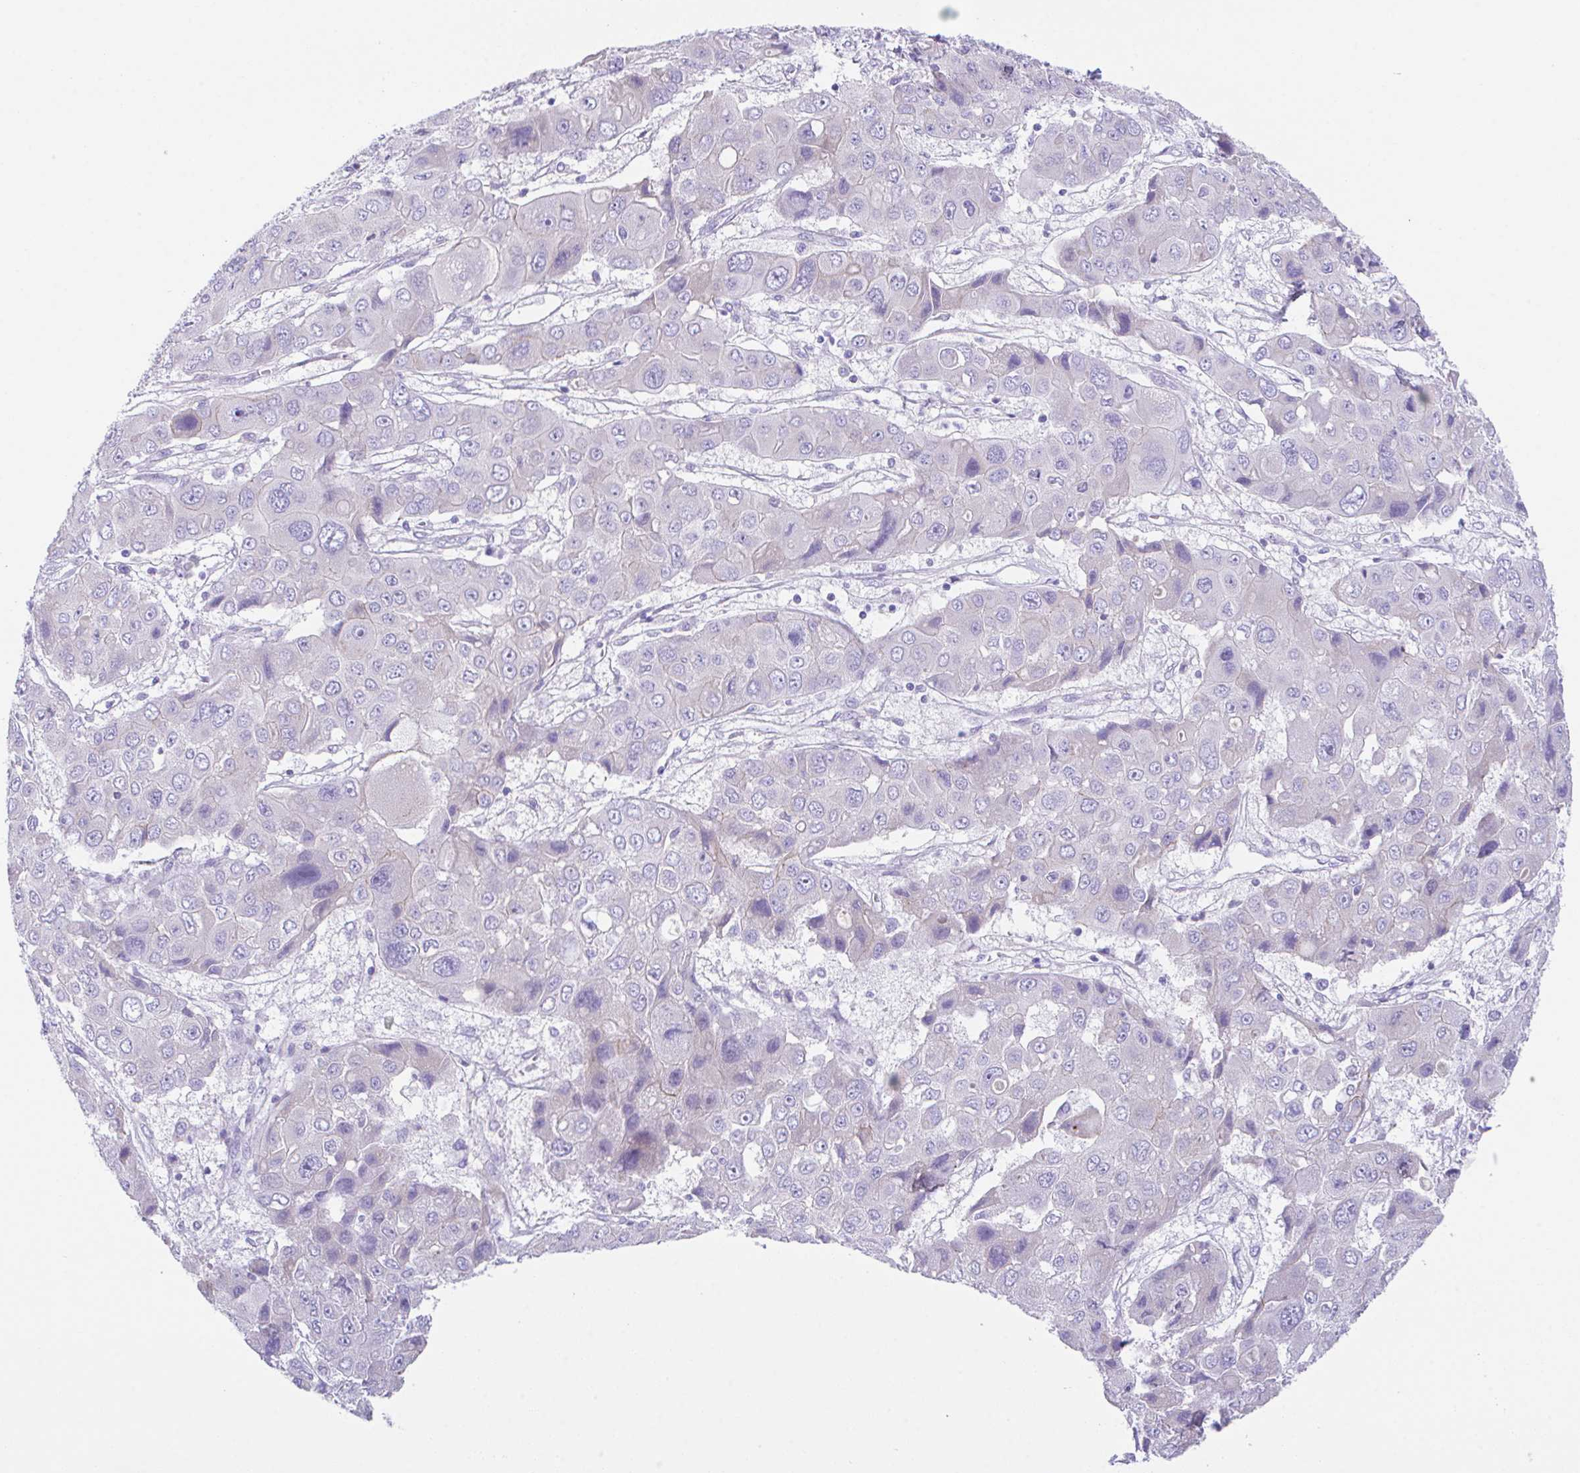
{"staining": {"intensity": "negative", "quantity": "none", "location": "none"}, "tissue": "liver cancer", "cell_type": "Tumor cells", "image_type": "cancer", "snomed": [{"axis": "morphology", "description": "Cholangiocarcinoma"}, {"axis": "topography", "description": "Liver"}], "caption": "Tumor cells show no significant positivity in liver cancer (cholangiocarcinoma). (Brightfield microscopy of DAB IHC at high magnification).", "gene": "SLC16A6", "patient": {"sex": "male", "age": 67}}